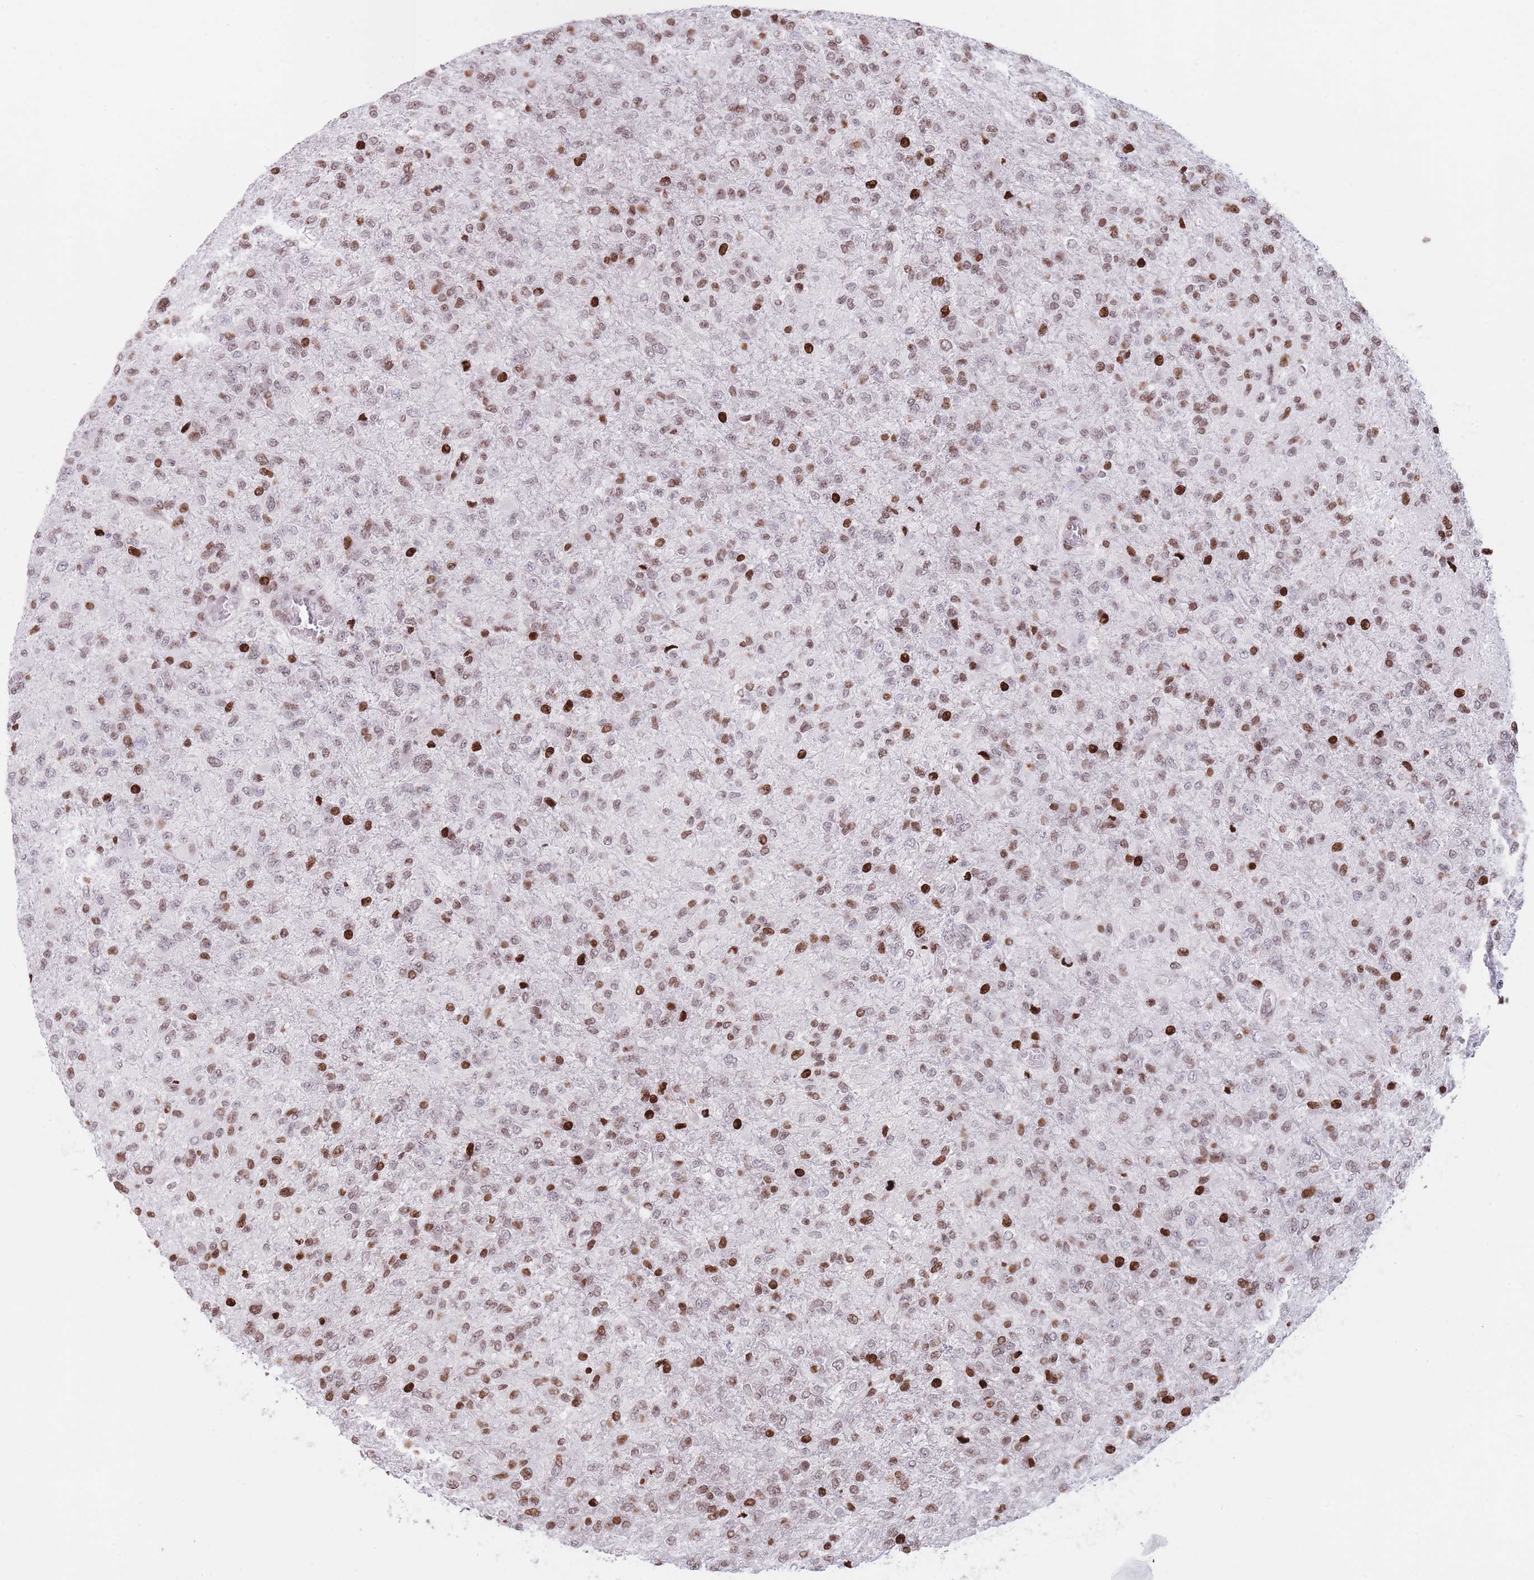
{"staining": {"intensity": "moderate", "quantity": "25%-75%", "location": "nuclear"}, "tissue": "glioma", "cell_type": "Tumor cells", "image_type": "cancer", "snomed": [{"axis": "morphology", "description": "Glioma, malignant, High grade"}, {"axis": "topography", "description": "Brain"}], "caption": "Malignant high-grade glioma stained with DAB (3,3'-diaminobenzidine) immunohistochemistry reveals medium levels of moderate nuclear staining in about 25%-75% of tumor cells.", "gene": "AK9", "patient": {"sex": "female", "age": 74}}